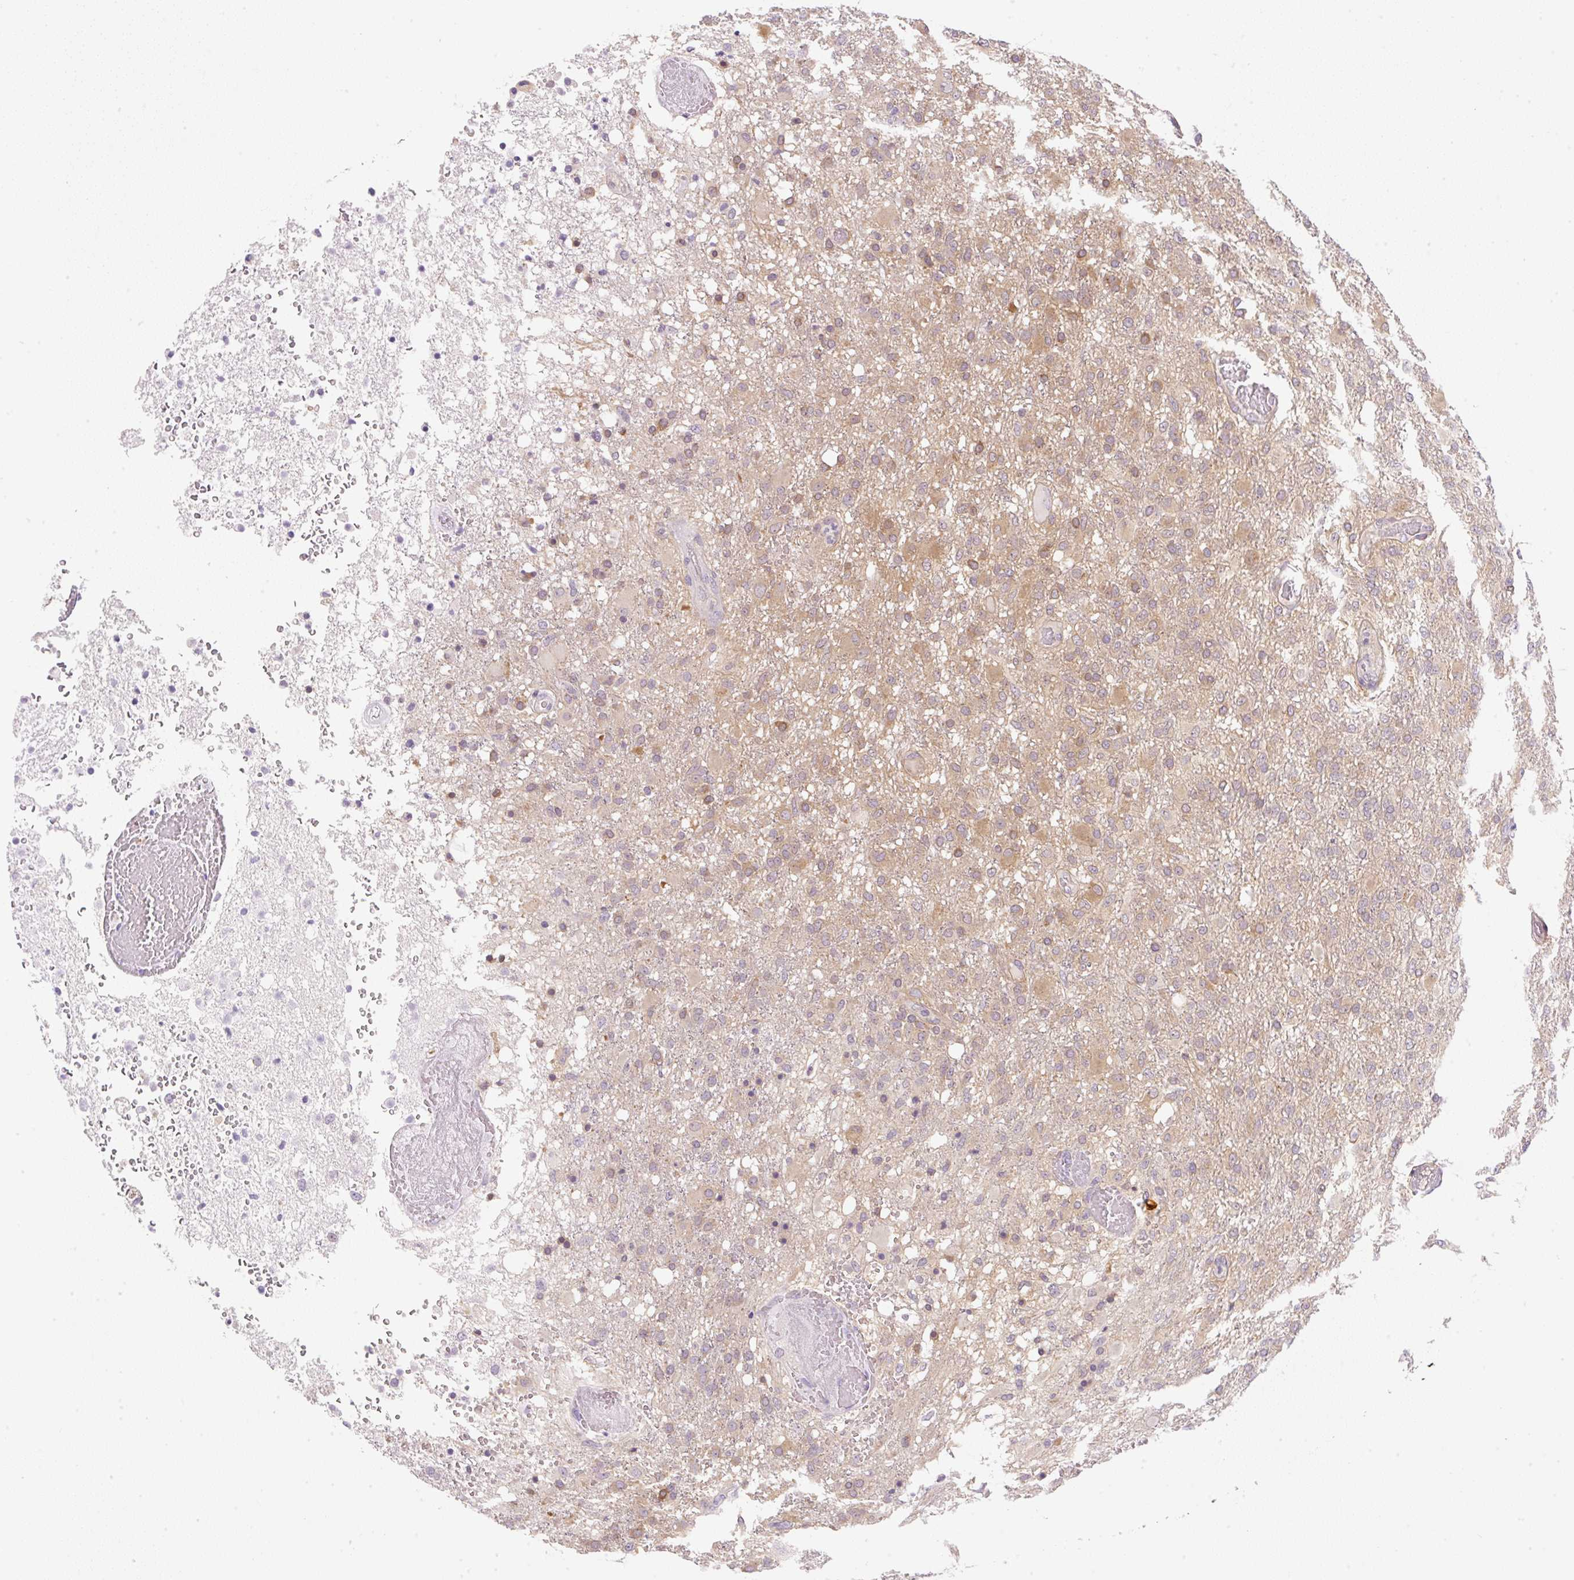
{"staining": {"intensity": "moderate", "quantity": "<25%", "location": "cytoplasmic/membranous"}, "tissue": "glioma", "cell_type": "Tumor cells", "image_type": "cancer", "snomed": [{"axis": "morphology", "description": "Glioma, malignant, High grade"}, {"axis": "topography", "description": "Brain"}], "caption": "Protein expression analysis of high-grade glioma (malignant) exhibits moderate cytoplasmic/membranous staining in about <25% of tumor cells. Nuclei are stained in blue.", "gene": "OMA1", "patient": {"sex": "female", "age": 74}}